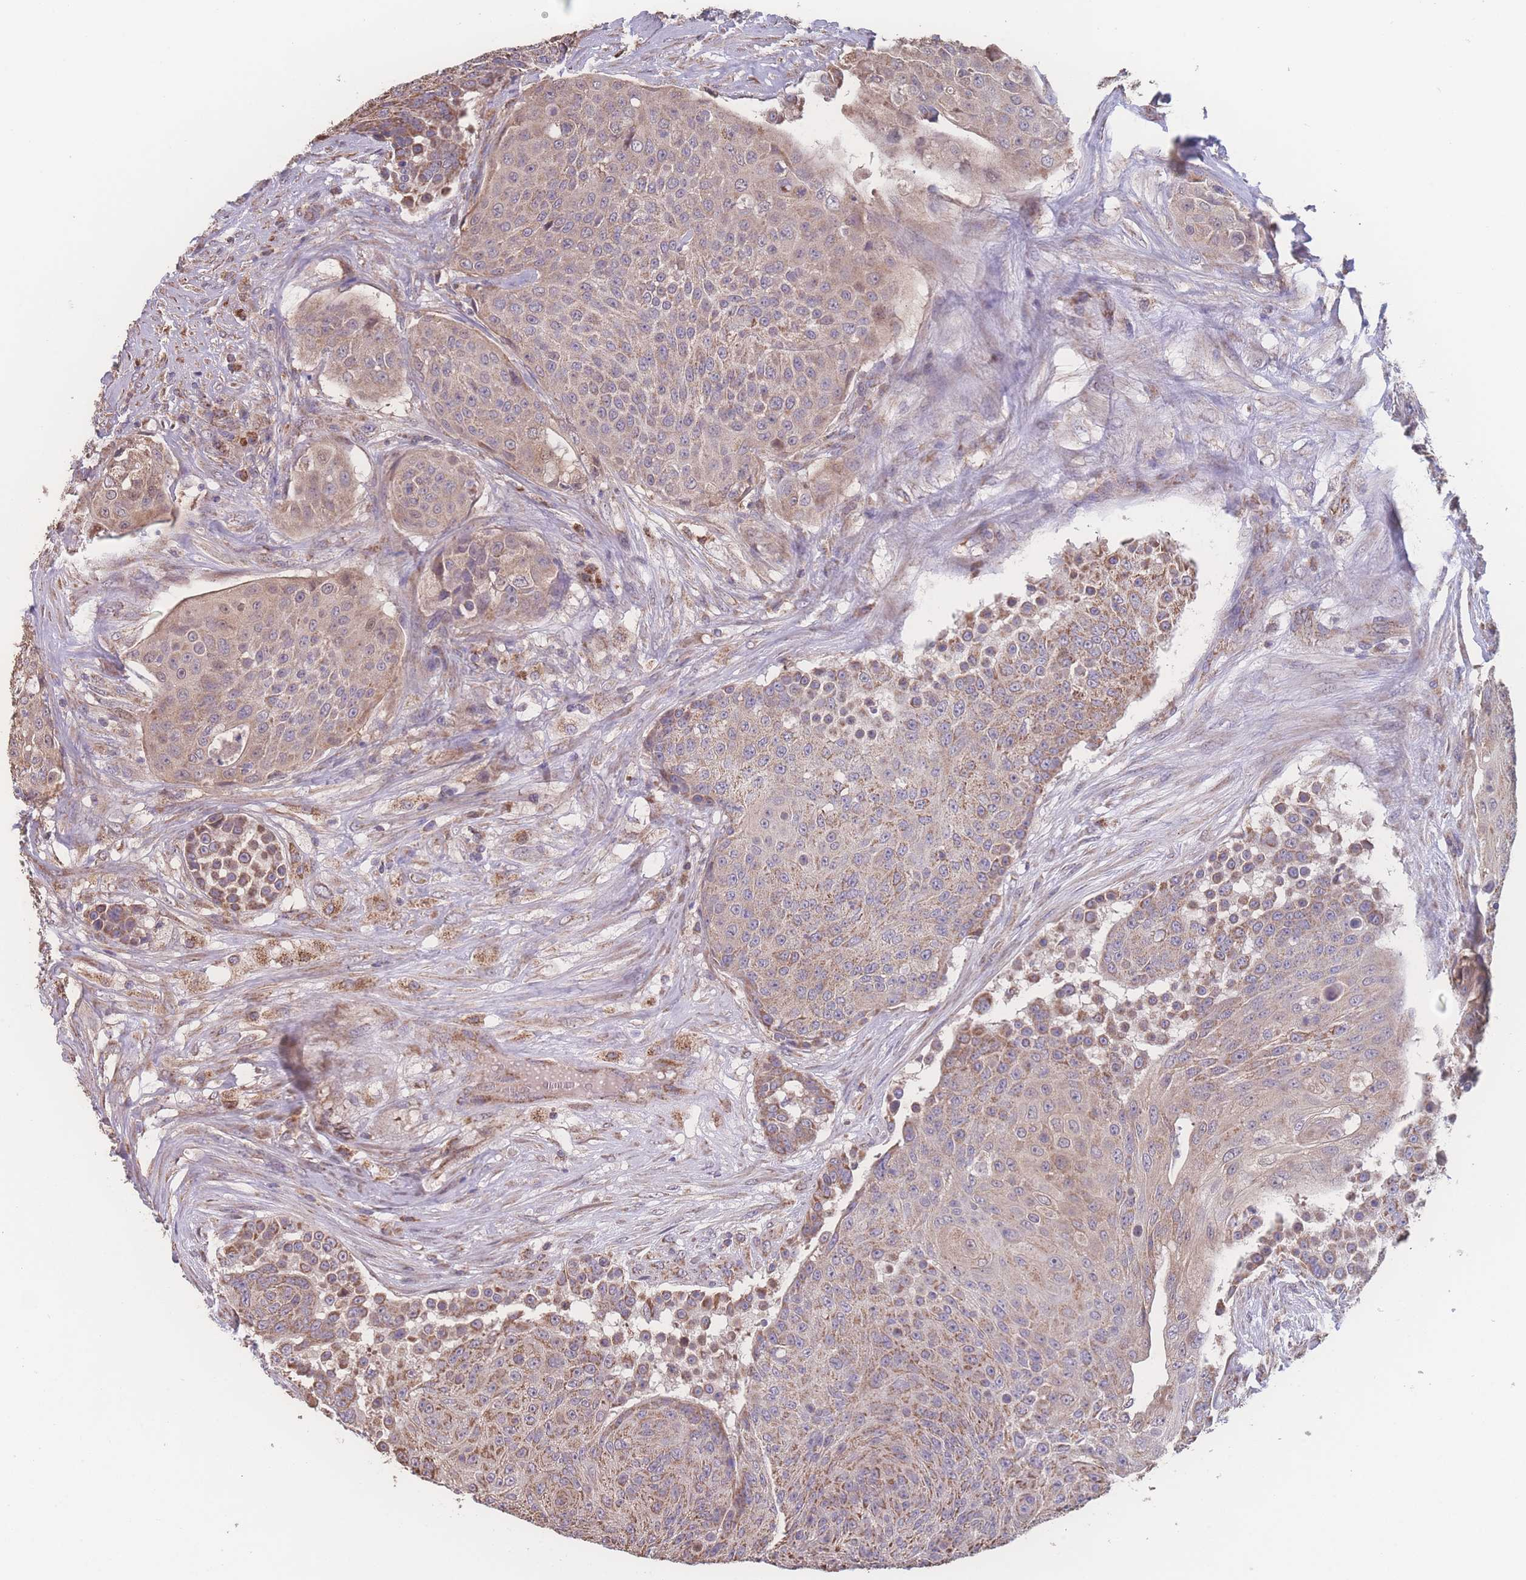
{"staining": {"intensity": "moderate", "quantity": ">75%", "location": "cytoplasmic/membranous"}, "tissue": "urothelial cancer", "cell_type": "Tumor cells", "image_type": "cancer", "snomed": [{"axis": "morphology", "description": "Urothelial carcinoma, High grade"}, {"axis": "topography", "description": "Urinary bladder"}], "caption": "This is an image of immunohistochemistry (IHC) staining of urothelial cancer, which shows moderate expression in the cytoplasmic/membranous of tumor cells.", "gene": "SGSM3", "patient": {"sex": "female", "age": 63}}